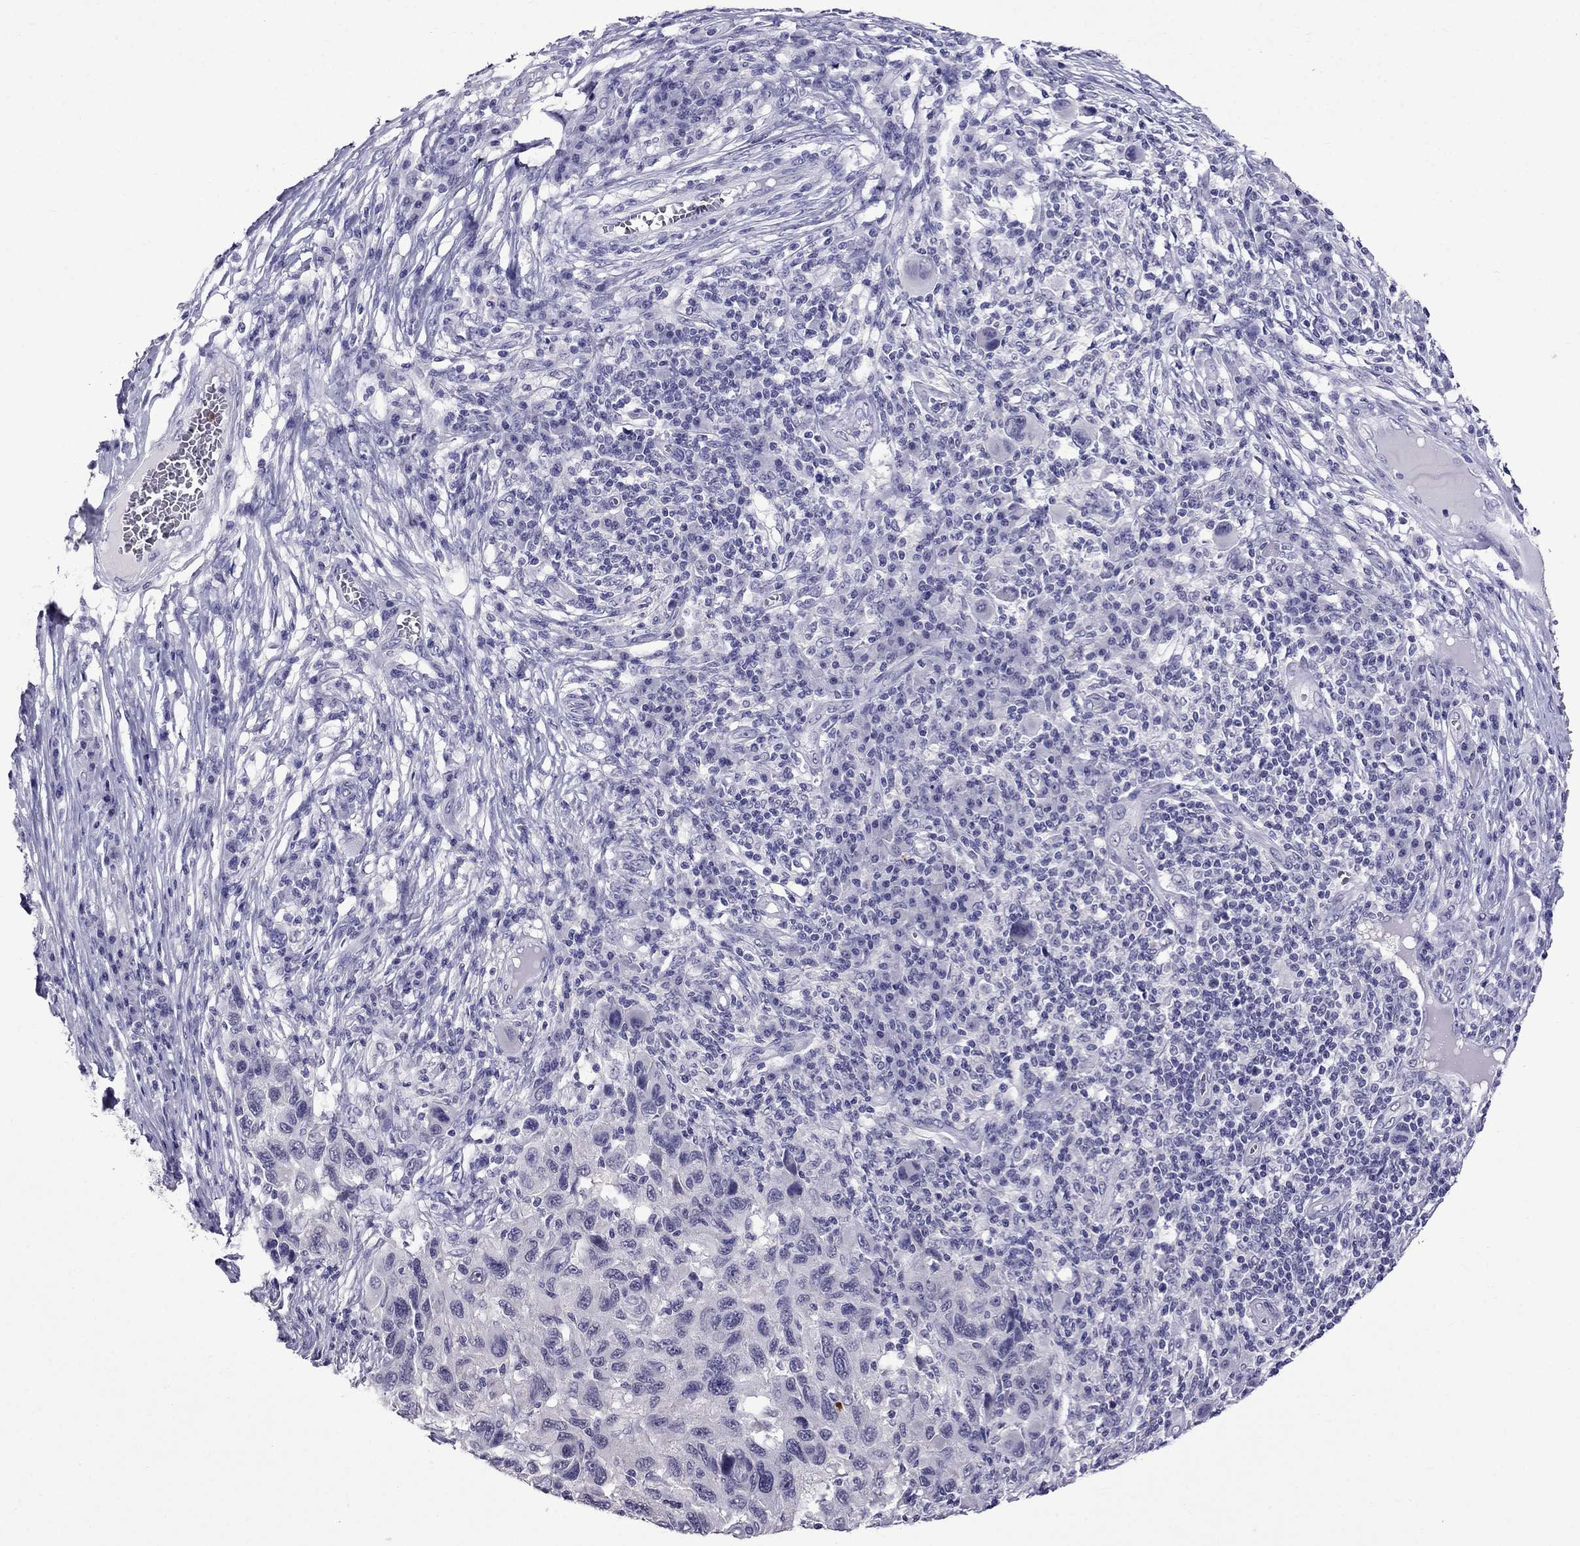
{"staining": {"intensity": "negative", "quantity": "none", "location": "none"}, "tissue": "melanoma", "cell_type": "Tumor cells", "image_type": "cancer", "snomed": [{"axis": "morphology", "description": "Malignant melanoma, NOS"}, {"axis": "topography", "description": "Skin"}], "caption": "A micrograph of malignant melanoma stained for a protein exhibits no brown staining in tumor cells.", "gene": "OLFM4", "patient": {"sex": "male", "age": 53}}